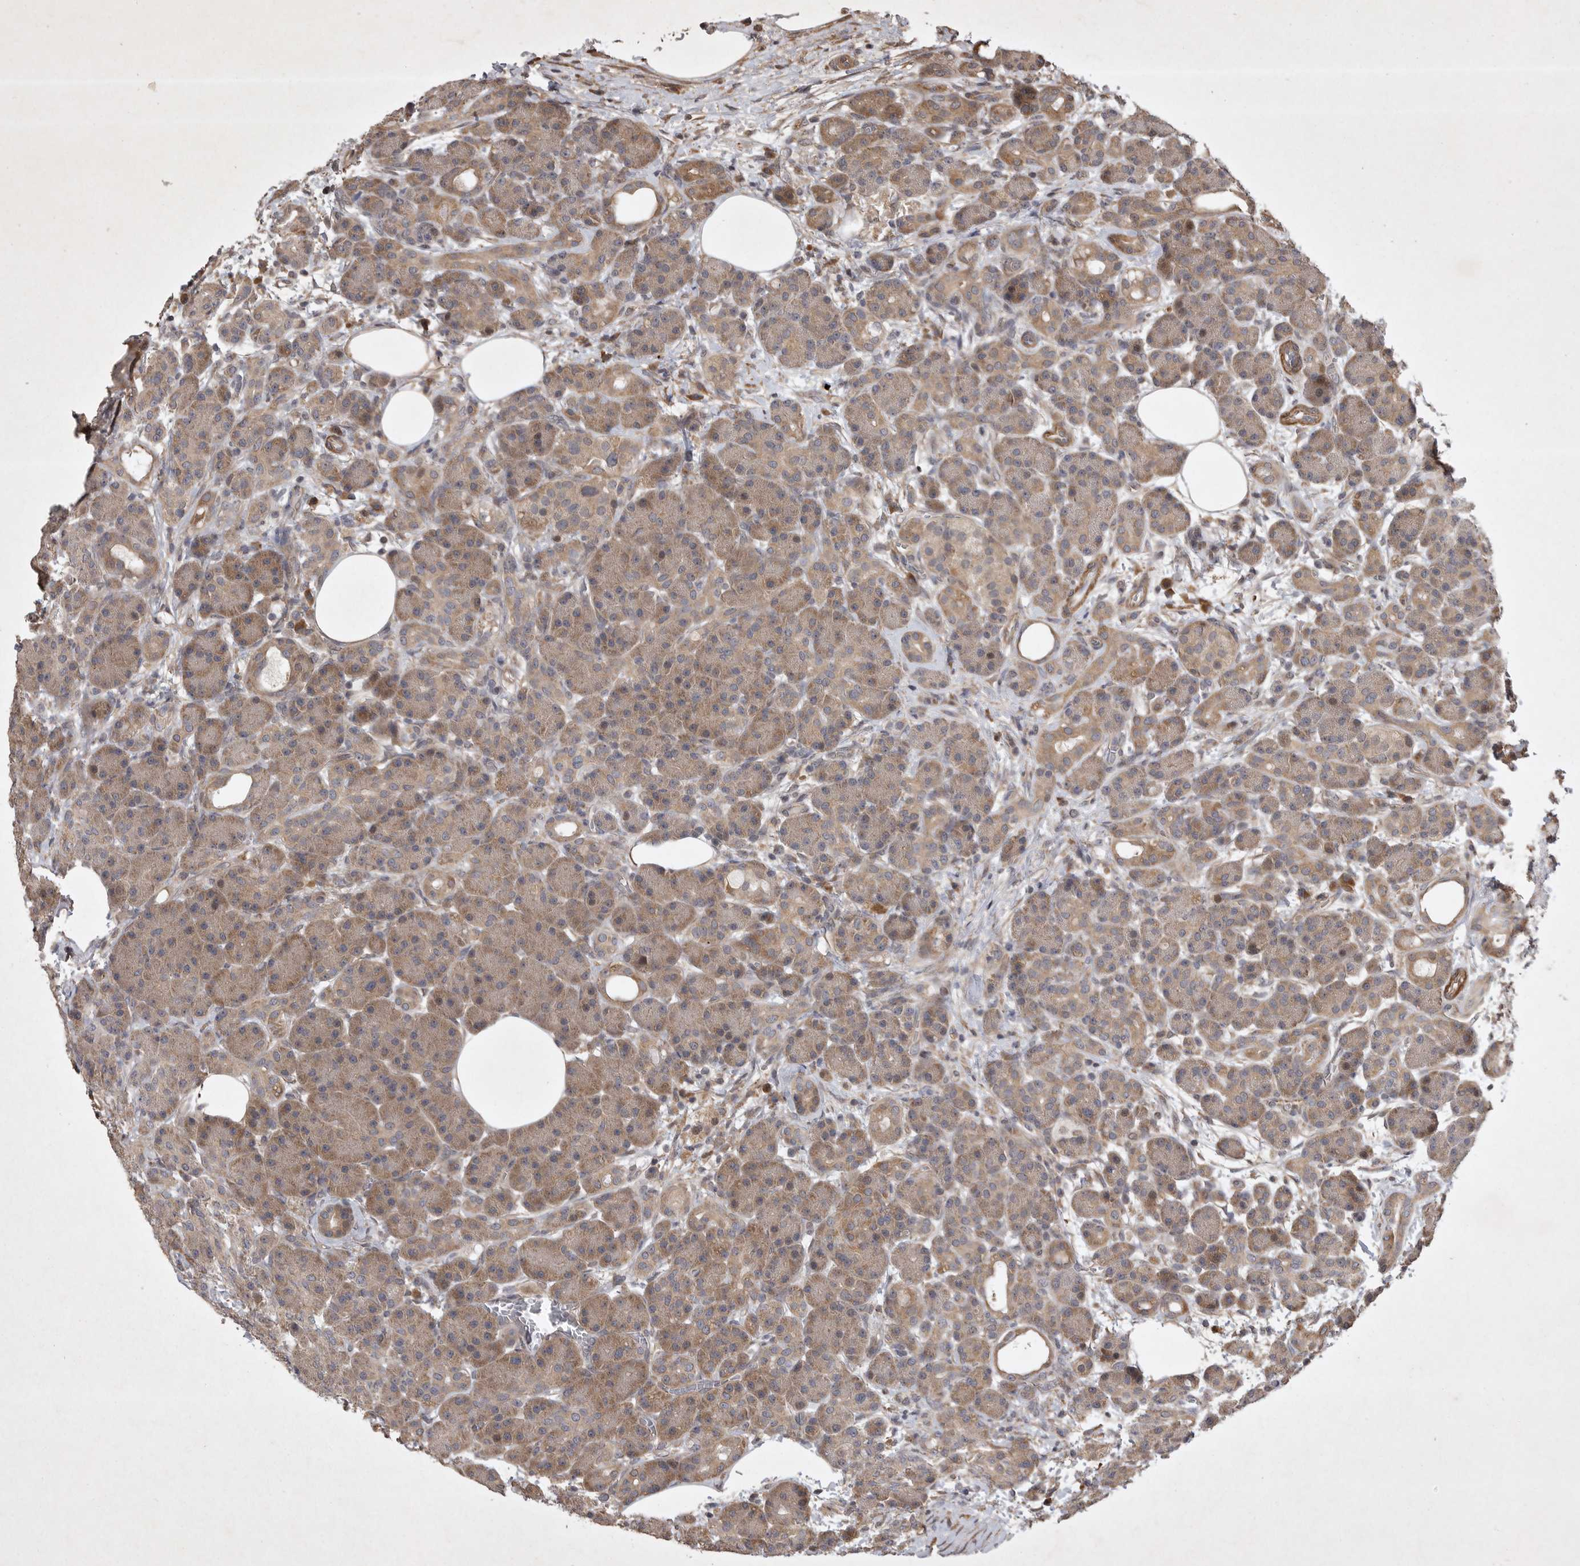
{"staining": {"intensity": "moderate", "quantity": ">75%", "location": "cytoplasmic/membranous"}, "tissue": "pancreas", "cell_type": "Exocrine glandular cells", "image_type": "normal", "snomed": [{"axis": "morphology", "description": "Normal tissue, NOS"}, {"axis": "topography", "description": "Pancreas"}], "caption": "A high-resolution photomicrograph shows immunohistochemistry (IHC) staining of unremarkable pancreas, which exhibits moderate cytoplasmic/membranous positivity in approximately >75% of exocrine glandular cells.", "gene": "EDEM3", "patient": {"sex": "male", "age": 63}}